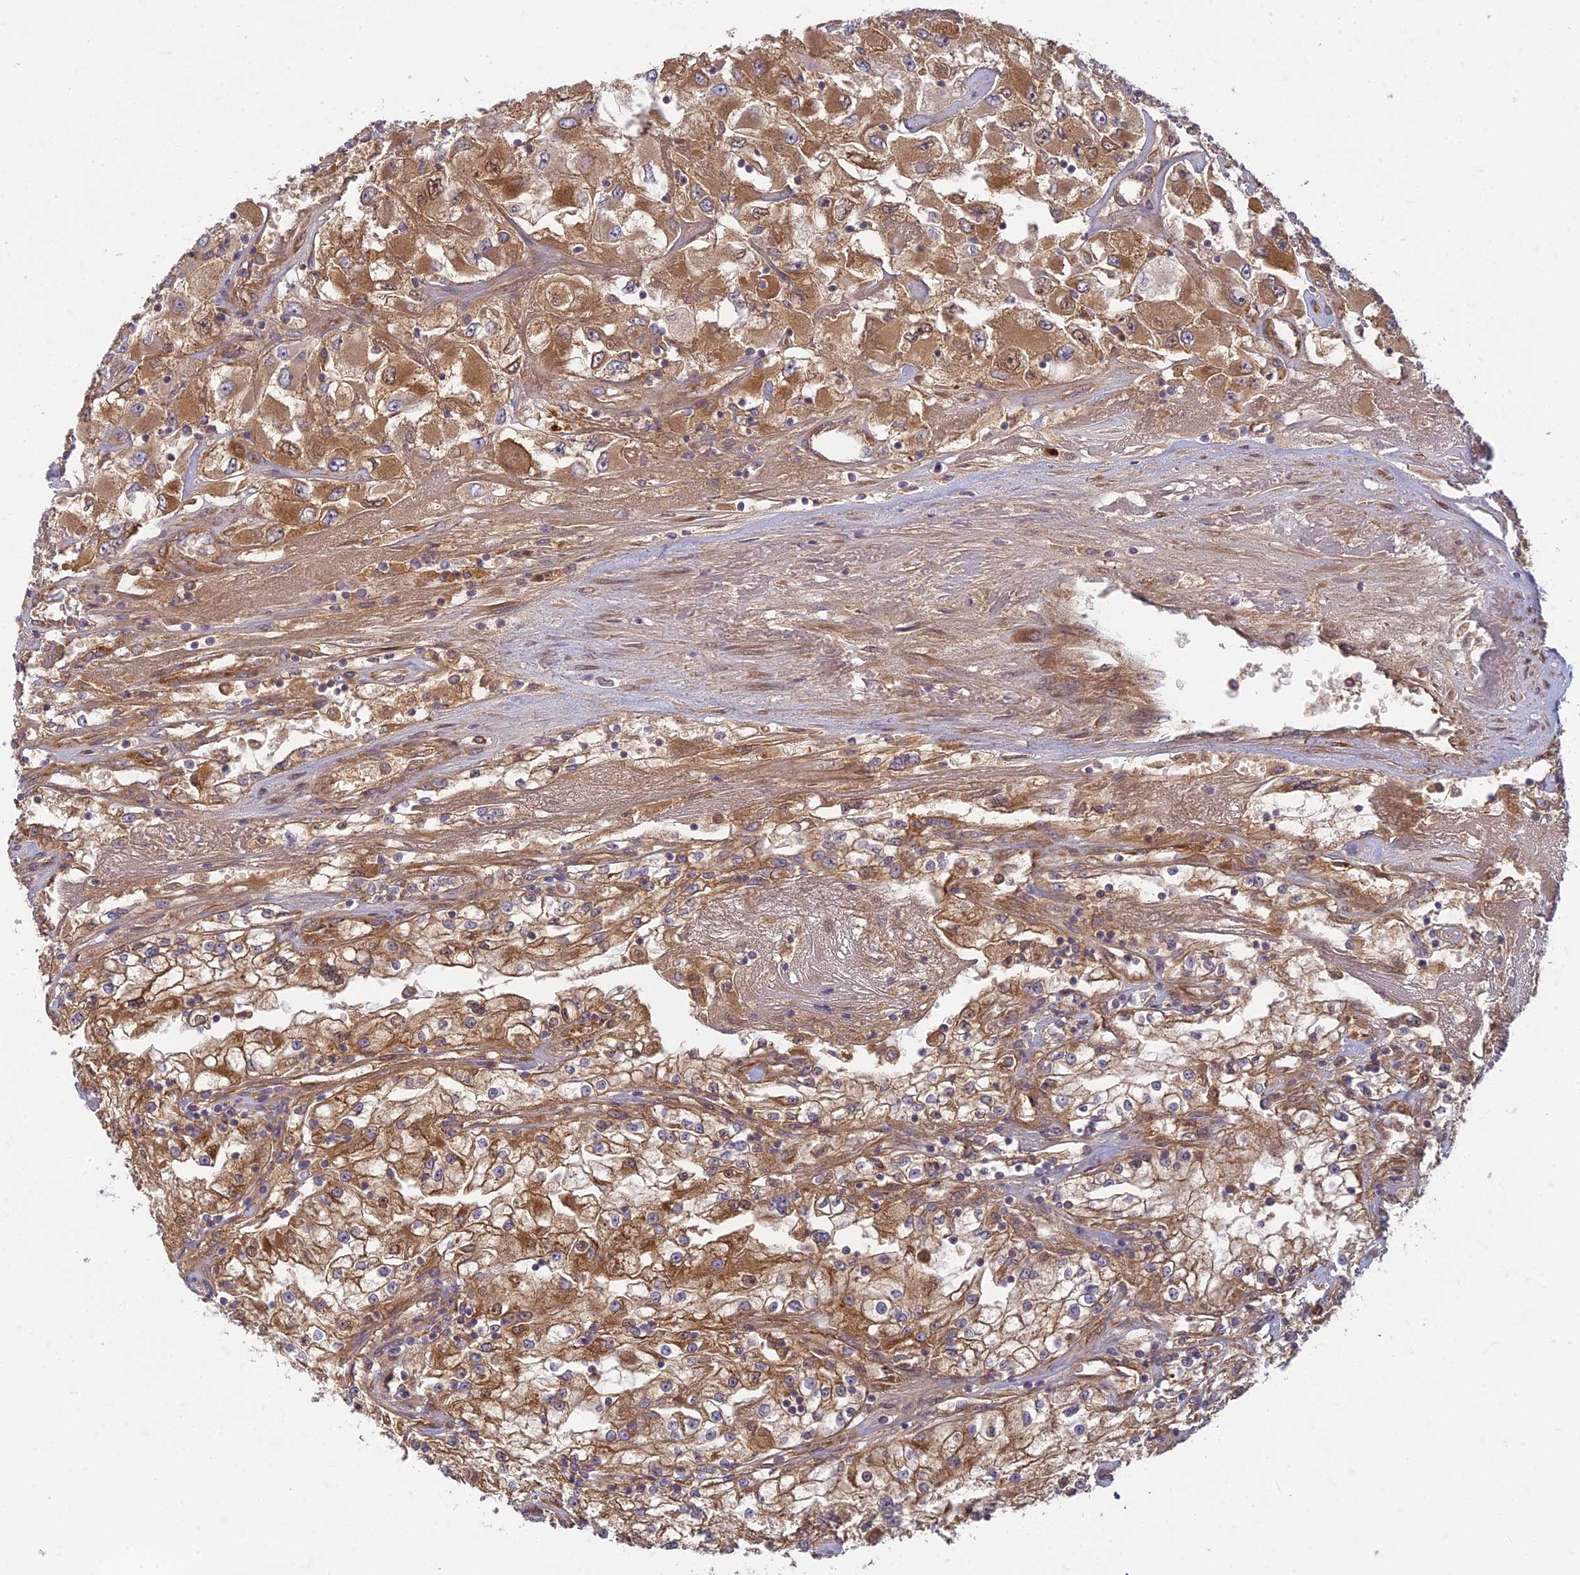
{"staining": {"intensity": "moderate", "quantity": "25%-75%", "location": "cytoplasmic/membranous"}, "tissue": "renal cancer", "cell_type": "Tumor cells", "image_type": "cancer", "snomed": [{"axis": "morphology", "description": "Adenocarcinoma, NOS"}, {"axis": "topography", "description": "Kidney"}], "caption": "Immunohistochemical staining of renal adenocarcinoma demonstrates medium levels of moderate cytoplasmic/membranous protein staining in about 25%-75% of tumor cells. Nuclei are stained in blue.", "gene": "TCF25", "patient": {"sex": "female", "age": 52}}